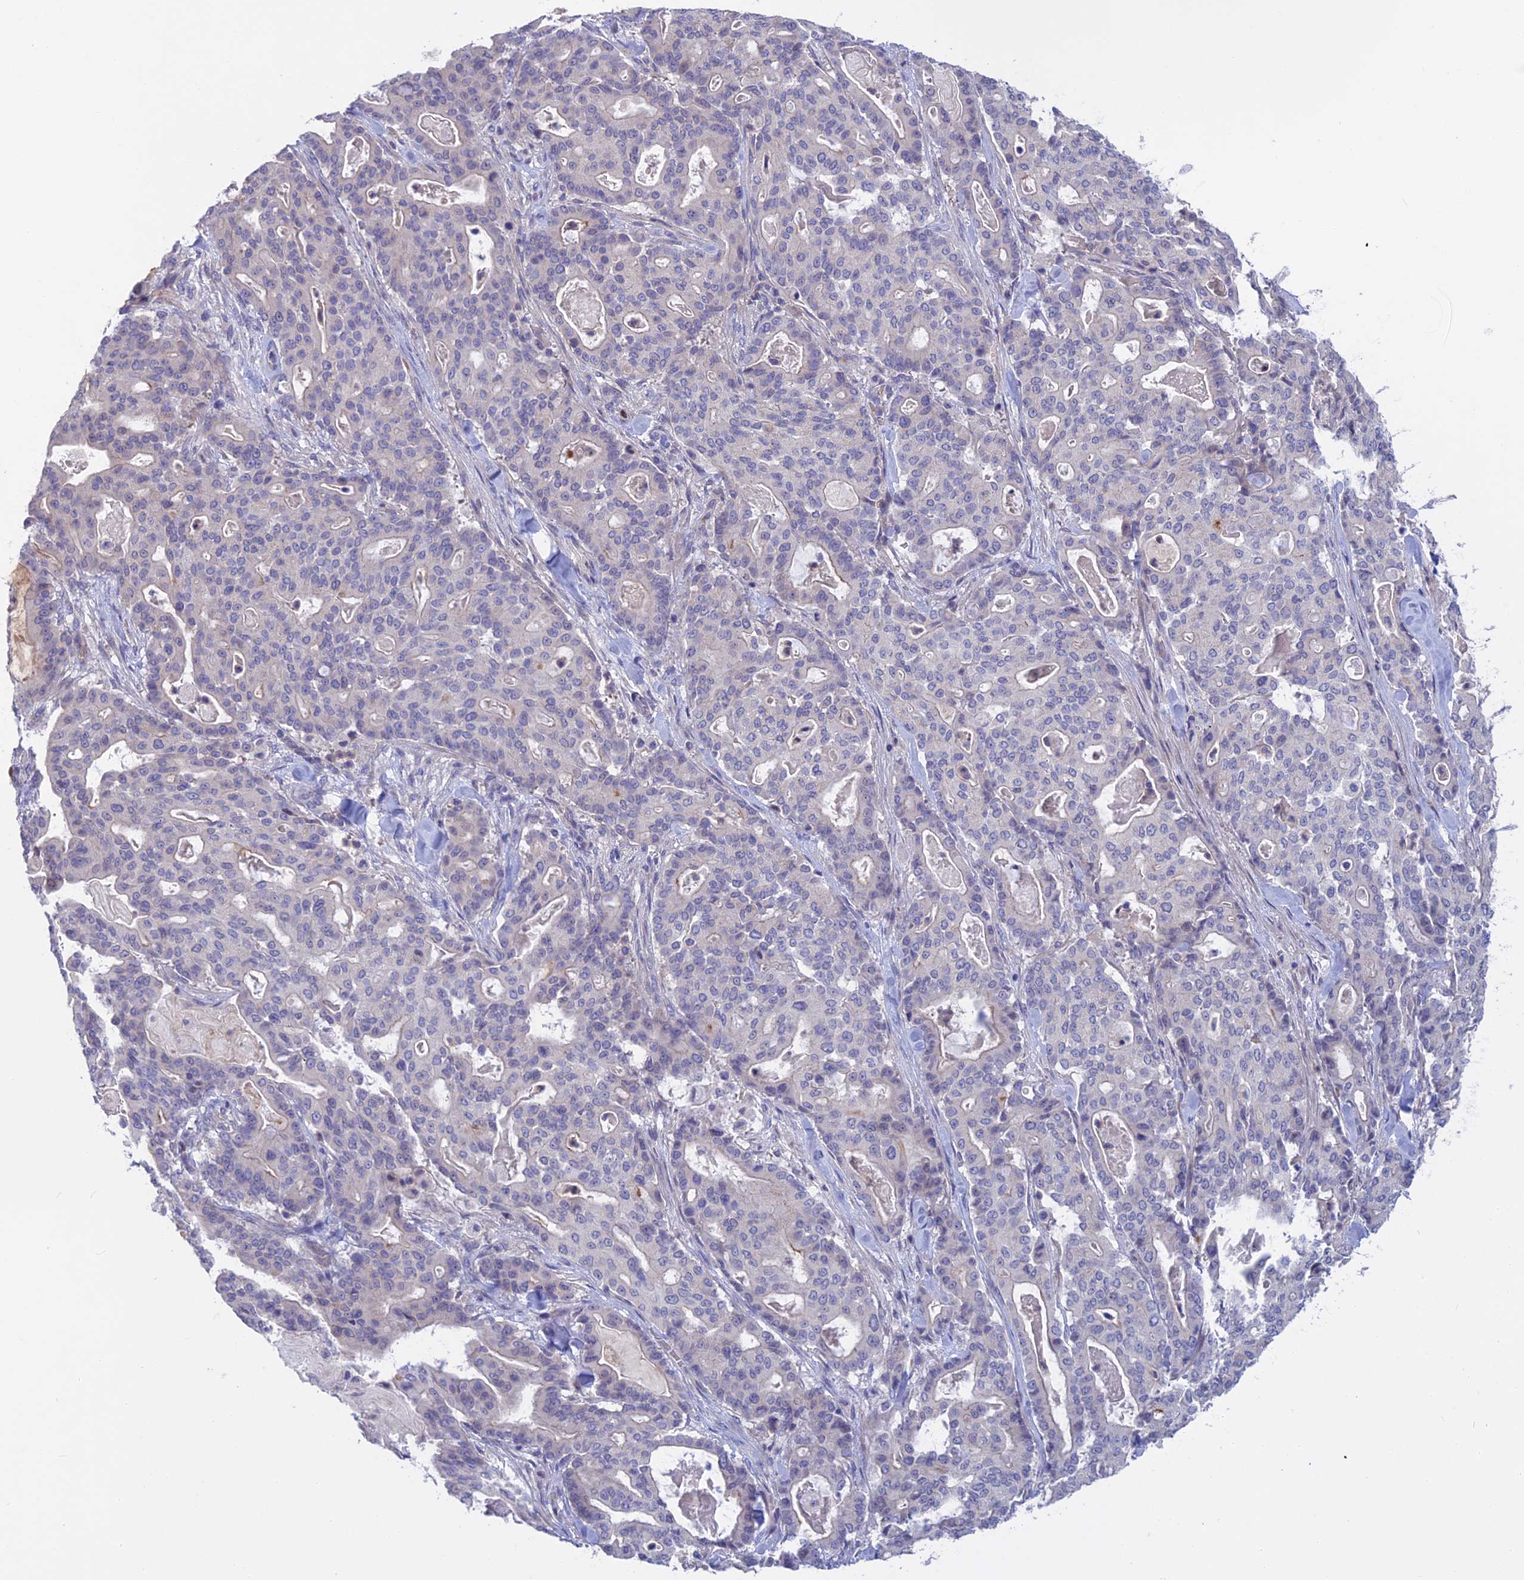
{"staining": {"intensity": "negative", "quantity": "none", "location": "none"}, "tissue": "pancreatic cancer", "cell_type": "Tumor cells", "image_type": "cancer", "snomed": [{"axis": "morphology", "description": "Adenocarcinoma, NOS"}, {"axis": "topography", "description": "Pancreas"}], "caption": "Pancreatic cancer was stained to show a protein in brown. There is no significant staining in tumor cells. (DAB immunohistochemistry, high magnification).", "gene": "SLC2A6", "patient": {"sex": "male", "age": 63}}